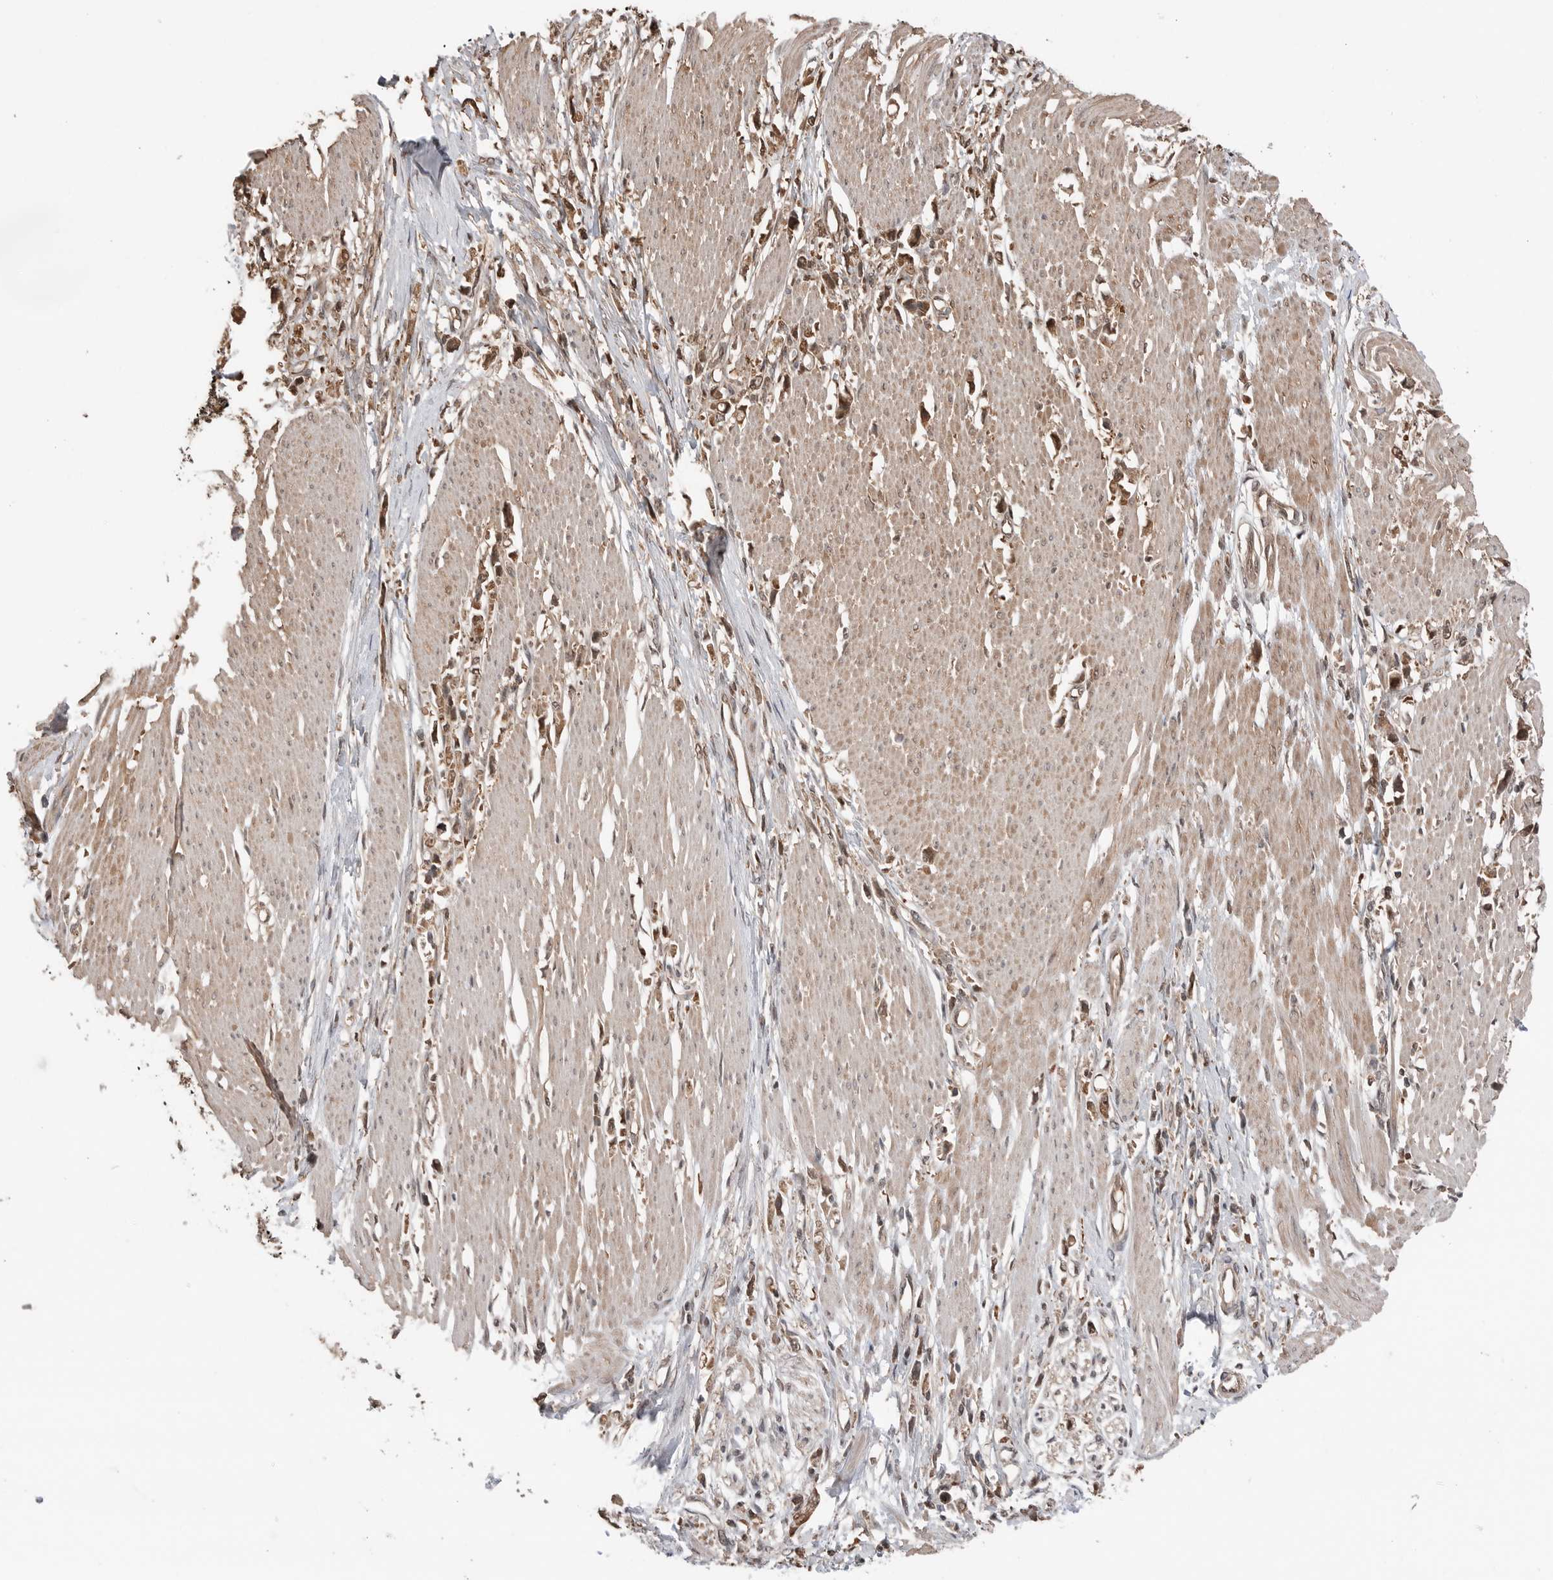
{"staining": {"intensity": "moderate", "quantity": ">75%", "location": "cytoplasmic/membranous"}, "tissue": "stomach cancer", "cell_type": "Tumor cells", "image_type": "cancer", "snomed": [{"axis": "morphology", "description": "Adenocarcinoma, NOS"}, {"axis": "topography", "description": "Stomach"}], "caption": "Immunohistochemistry (IHC) (DAB (3,3'-diaminobenzidine)) staining of human stomach adenocarcinoma shows moderate cytoplasmic/membranous protein expression in approximately >75% of tumor cells.", "gene": "PEAK1", "patient": {"sex": "female", "age": 59}}